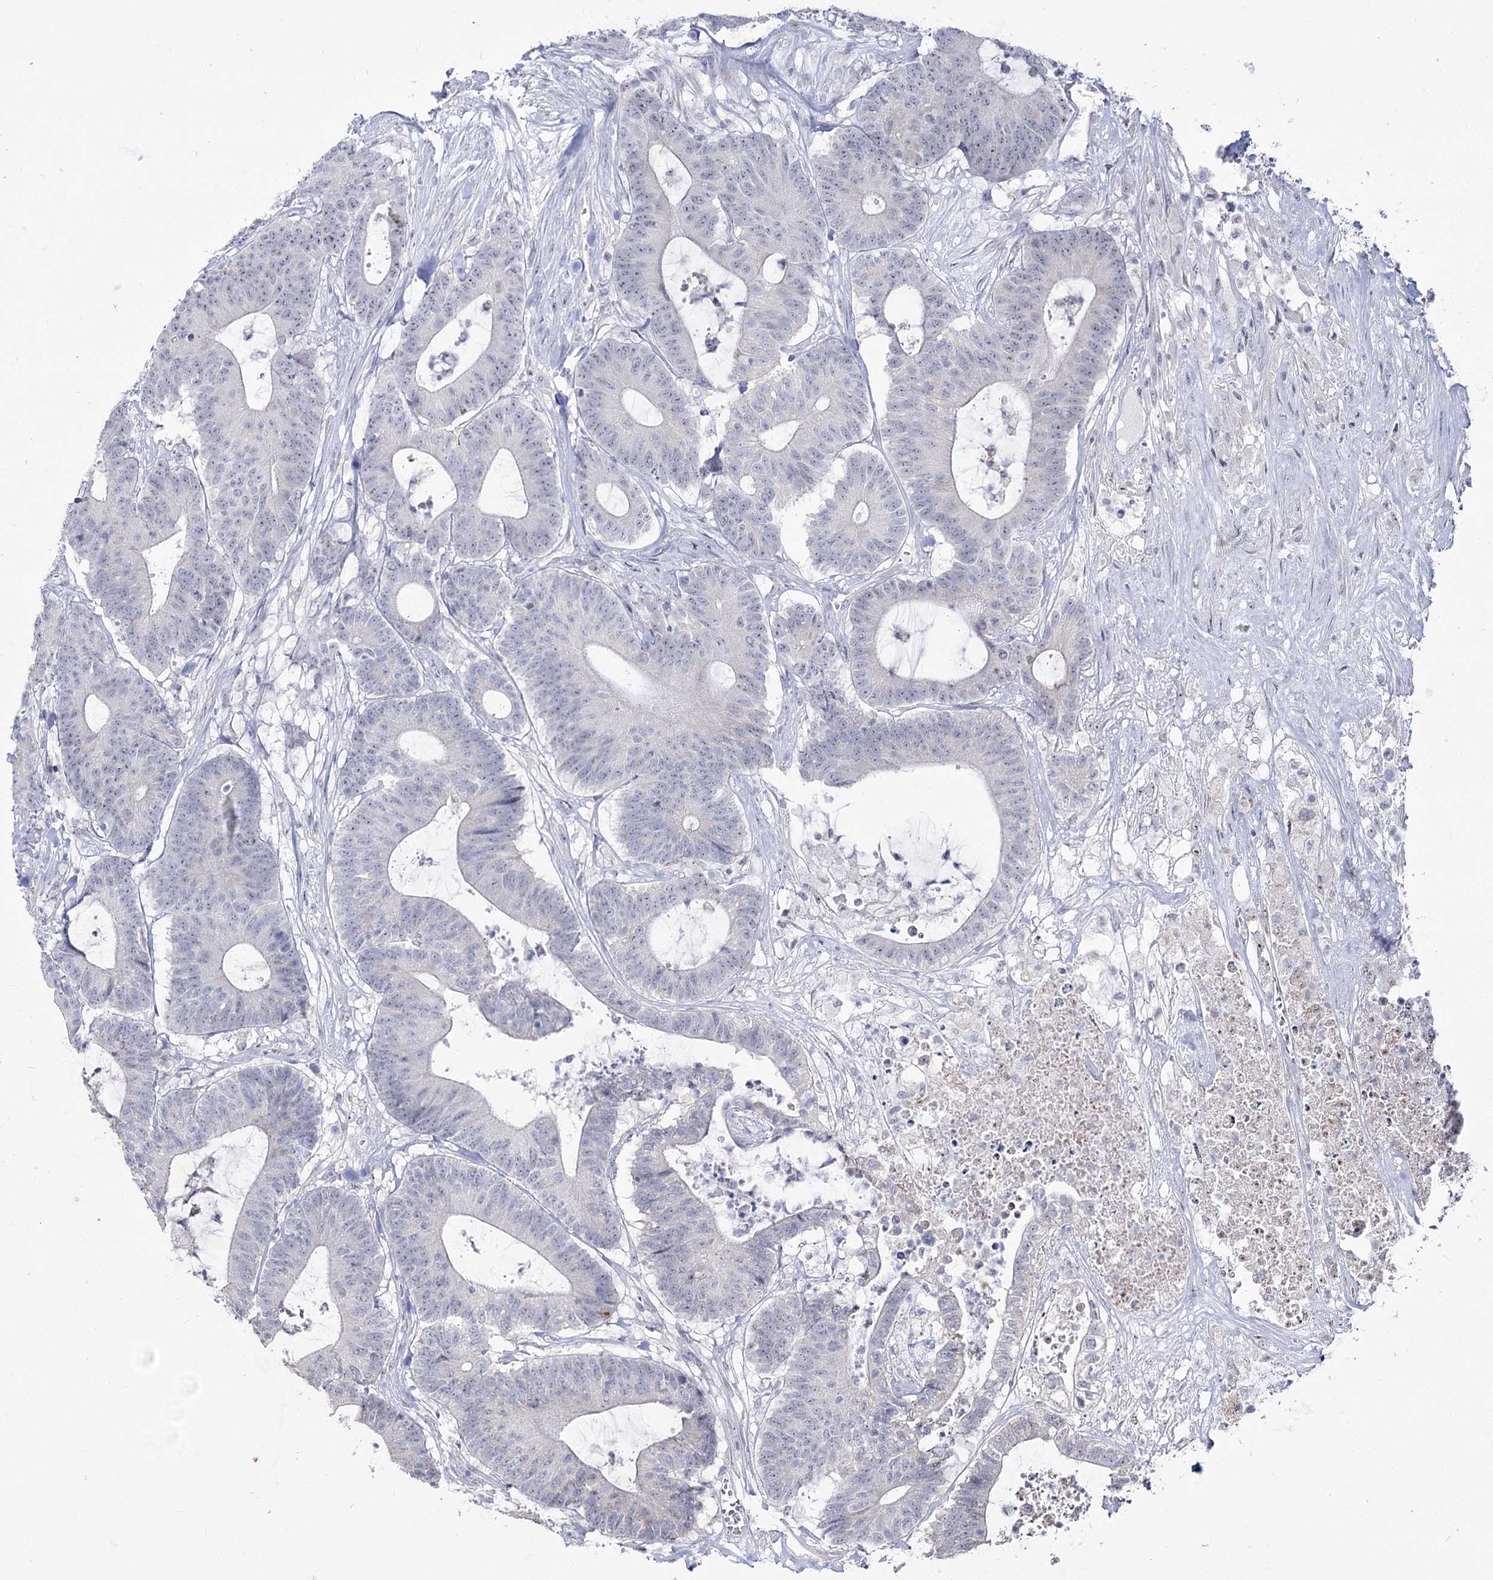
{"staining": {"intensity": "negative", "quantity": "none", "location": "none"}, "tissue": "colorectal cancer", "cell_type": "Tumor cells", "image_type": "cancer", "snomed": [{"axis": "morphology", "description": "Adenocarcinoma, NOS"}, {"axis": "topography", "description": "Colon"}], "caption": "A photomicrograph of colorectal cancer (adenocarcinoma) stained for a protein exhibits no brown staining in tumor cells. (Brightfield microscopy of DAB IHC at high magnification).", "gene": "DDX50", "patient": {"sex": "female", "age": 84}}